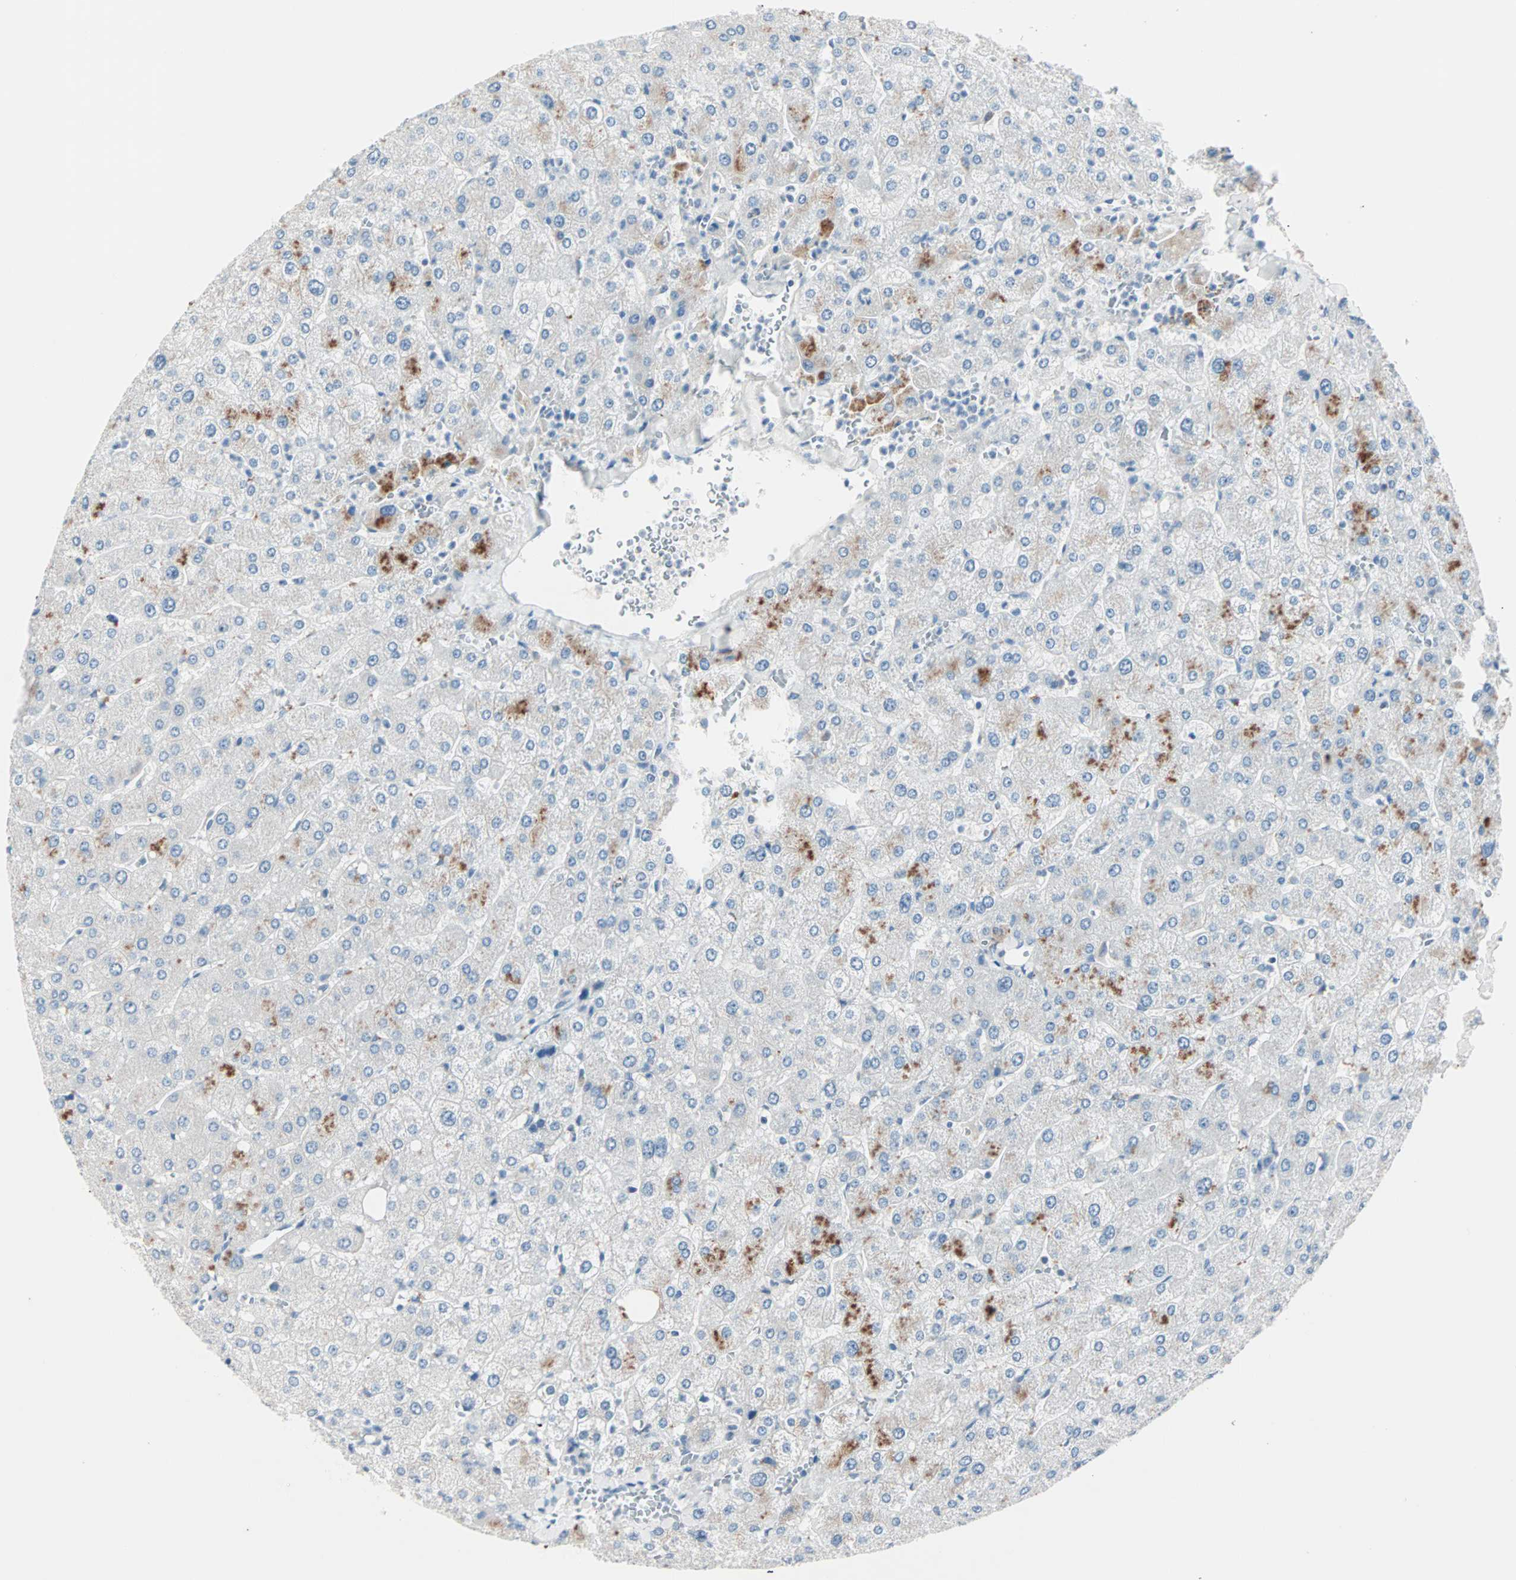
{"staining": {"intensity": "negative", "quantity": "none", "location": "none"}, "tissue": "liver", "cell_type": "Cholangiocytes", "image_type": "normal", "snomed": [{"axis": "morphology", "description": "Normal tissue, NOS"}, {"axis": "topography", "description": "Liver"}], "caption": "This histopathology image is of unremarkable liver stained with IHC to label a protein in brown with the nuclei are counter-stained blue. There is no expression in cholangiocytes.", "gene": "NEFH", "patient": {"sex": "male", "age": 55}}